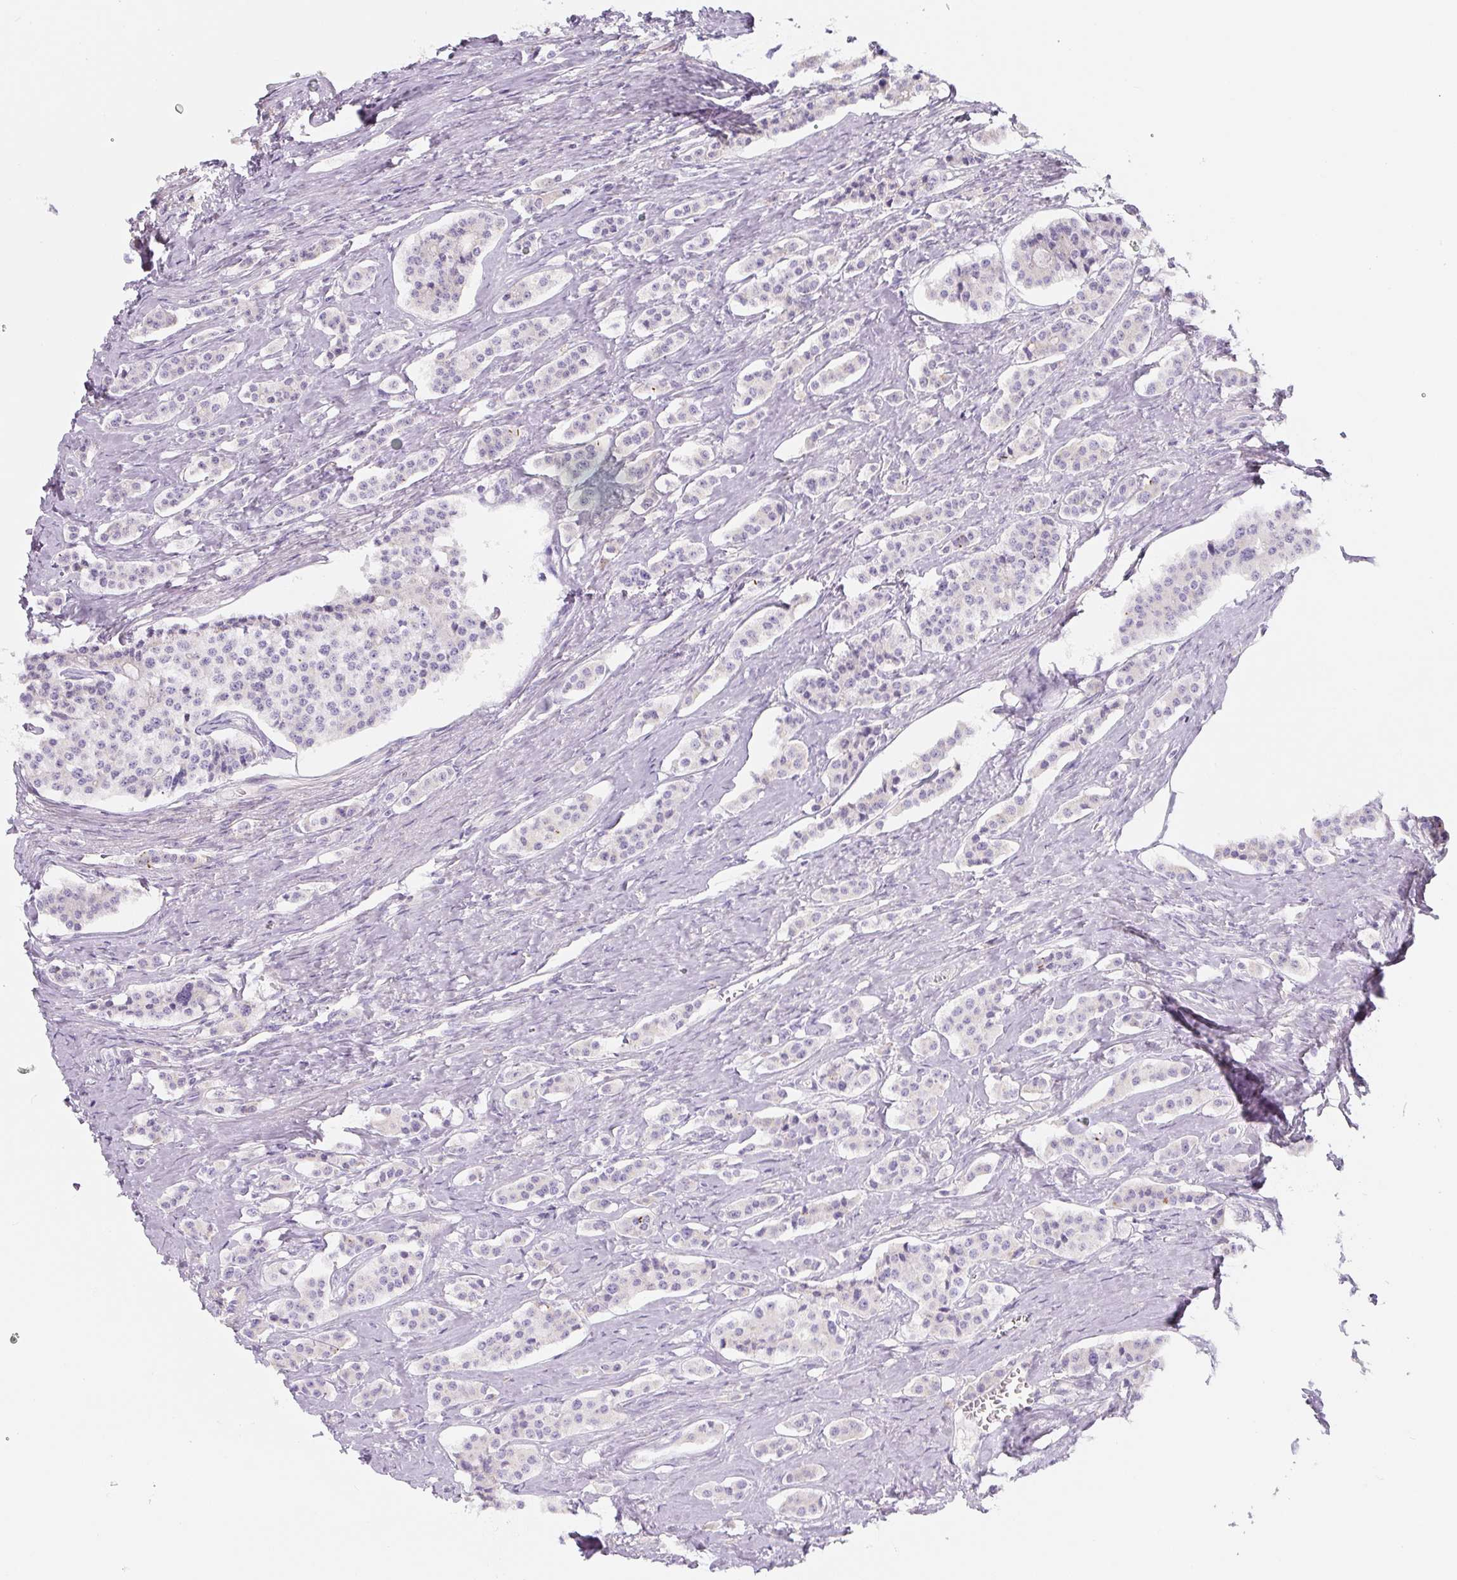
{"staining": {"intensity": "negative", "quantity": "none", "location": "none"}, "tissue": "carcinoid", "cell_type": "Tumor cells", "image_type": "cancer", "snomed": [{"axis": "morphology", "description": "Carcinoid, malignant, NOS"}, {"axis": "topography", "description": "Small intestine"}], "caption": "DAB (3,3'-diaminobenzidine) immunohistochemical staining of malignant carcinoid demonstrates no significant expression in tumor cells.", "gene": "PWWP3B", "patient": {"sex": "male", "age": 63}}